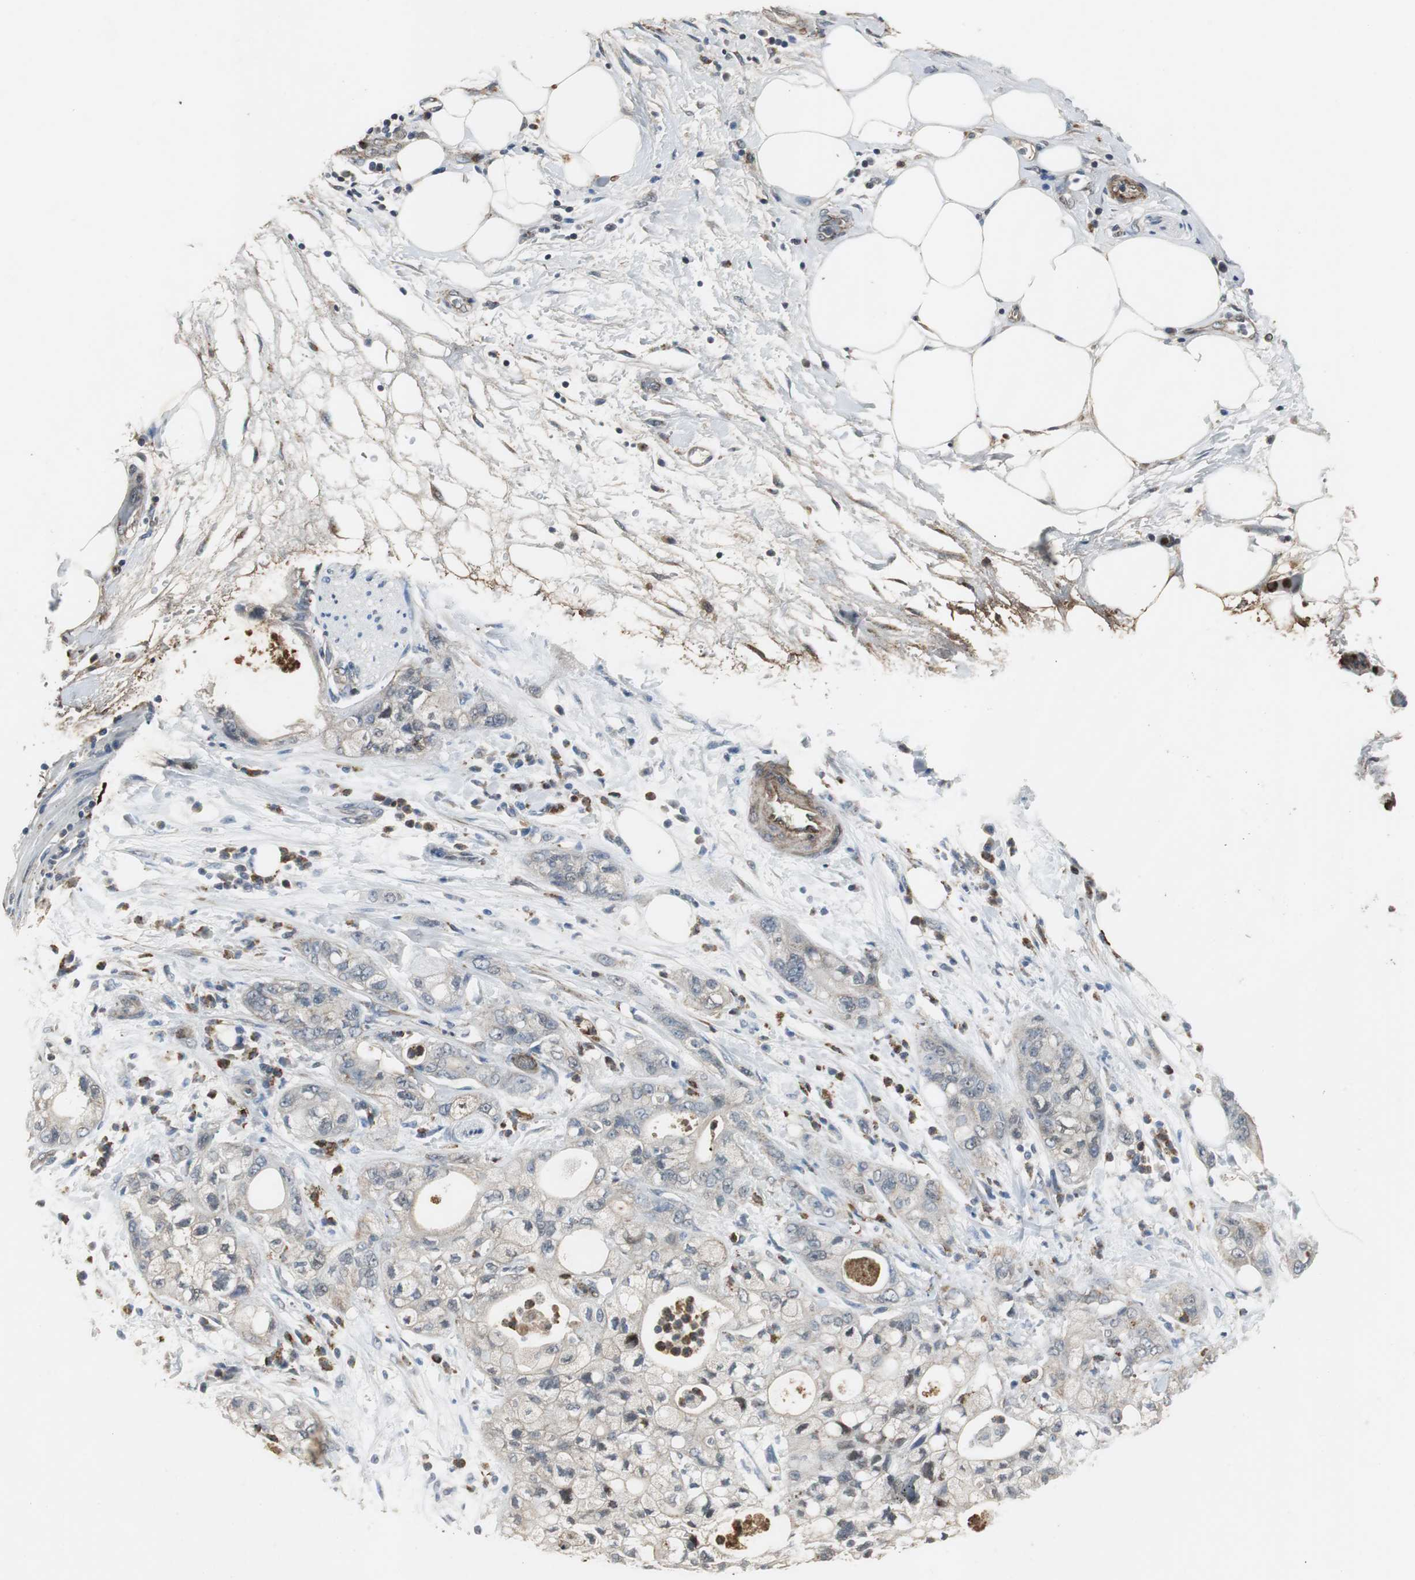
{"staining": {"intensity": "weak", "quantity": "25%-75%", "location": "cytoplasmic/membranous"}, "tissue": "pancreatic cancer", "cell_type": "Tumor cells", "image_type": "cancer", "snomed": [{"axis": "morphology", "description": "Adenocarcinoma, NOS"}, {"axis": "topography", "description": "Pancreas"}], "caption": "Tumor cells display weak cytoplasmic/membranous positivity in about 25%-75% of cells in pancreatic cancer. The staining is performed using DAB (3,3'-diaminobenzidine) brown chromogen to label protein expression. The nuclei are counter-stained blue using hematoxylin.", "gene": "JTB", "patient": {"sex": "male", "age": 70}}